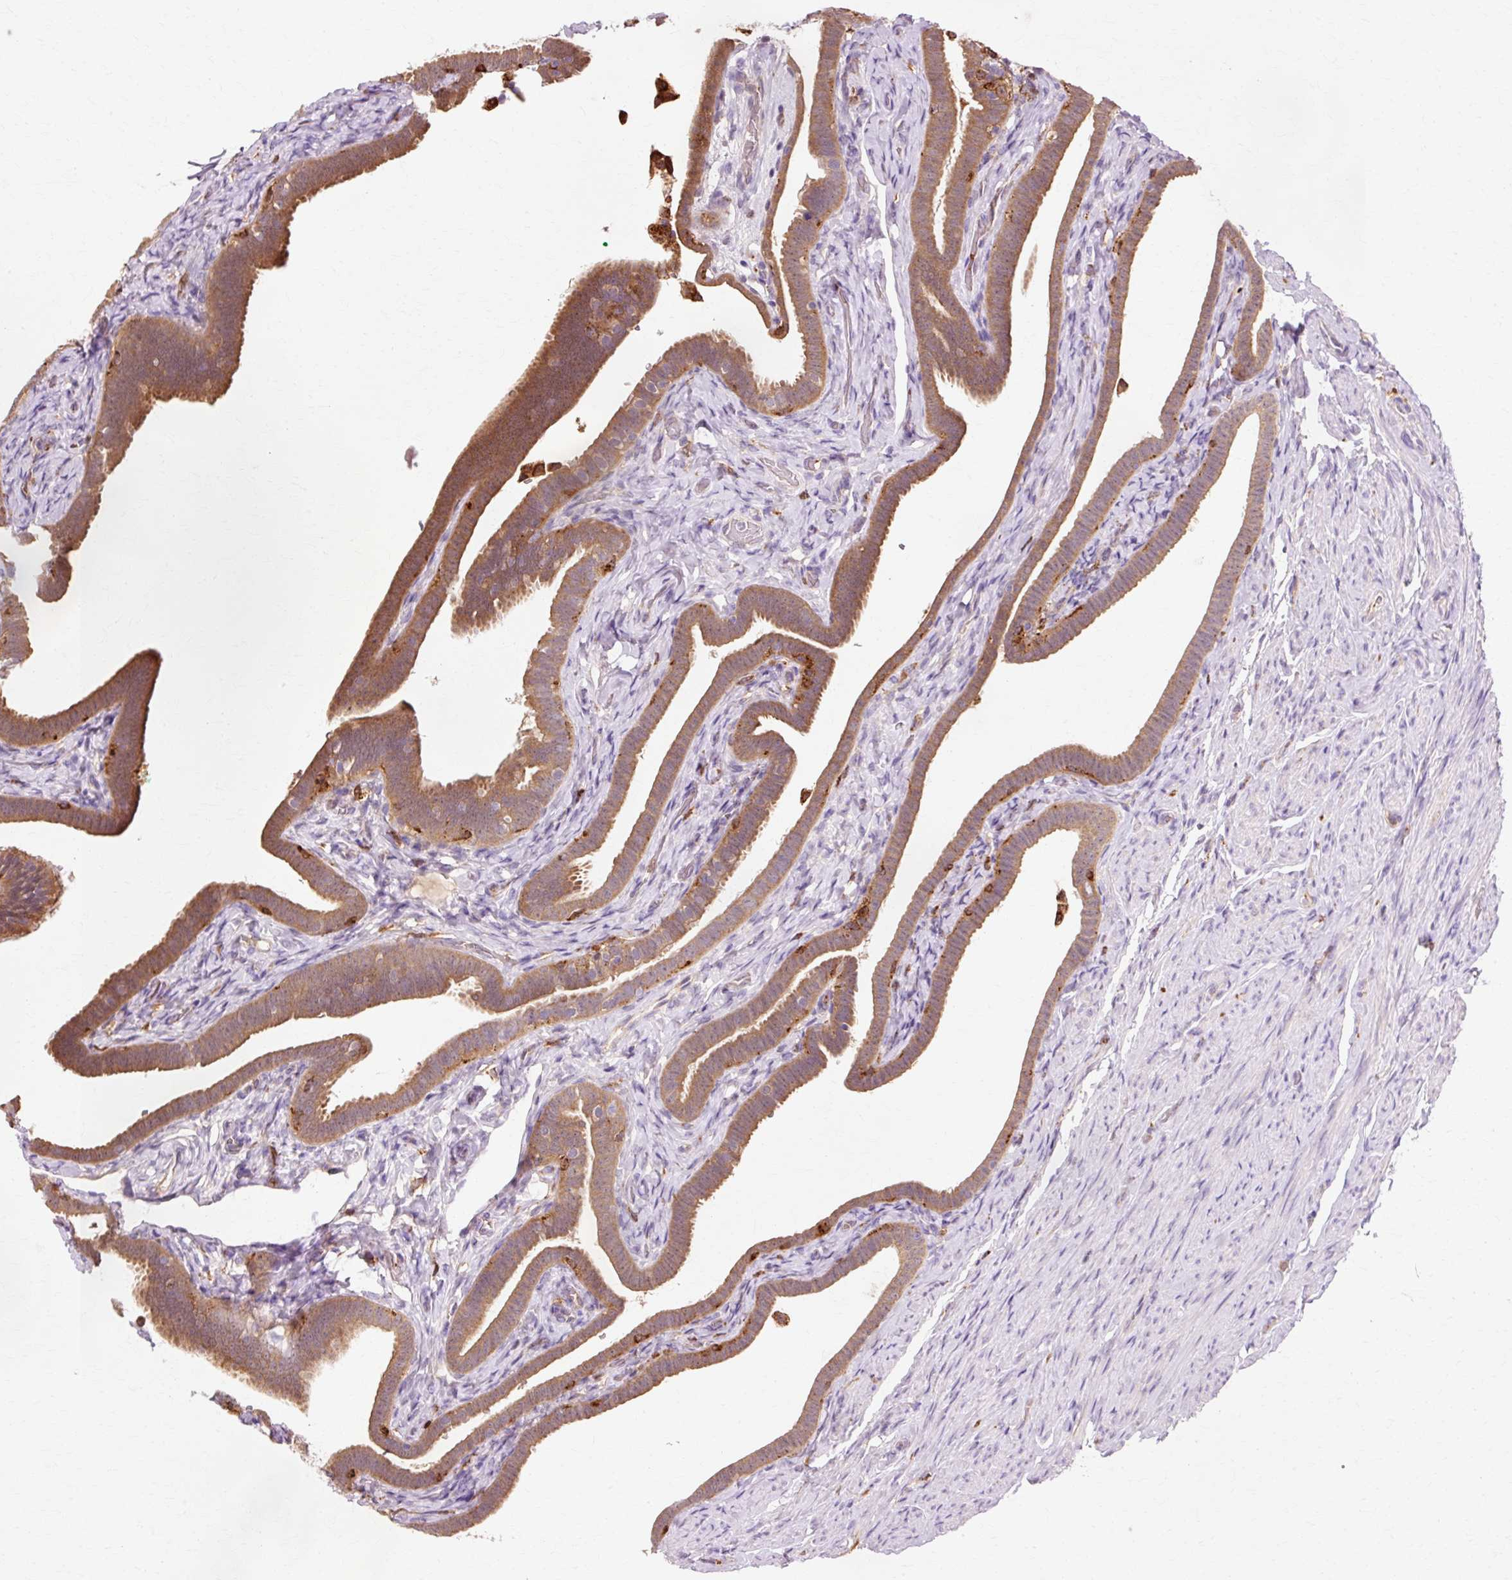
{"staining": {"intensity": "moderate", "quantity": ">75%", "location": "cytoplasmic/membranous"}, "tissue": "fallopian tube", "cell_type": "Glandular cells", "image_type": "normal", "snomed": [{"axis": "morphology", "description": "Normal tissue, NOS"}, {"axis": "topography", "description": "Fallopian tube"}], "caption": "Immunohistochemistry (IHC) staining of unremarkable fallopian tube, which reveals medium levels of moderate cytoplasmic/membranous positivity in approximately >75% of glandular cells indicating moderate cytoplasmic/membranous protein positivity. The staining was performed using DAB (brown) for protein detection and nuclei were counterstained in hematoxylin (blue).", "gene": "GPX1", "patient": {"sex": "female", "age": 69}}